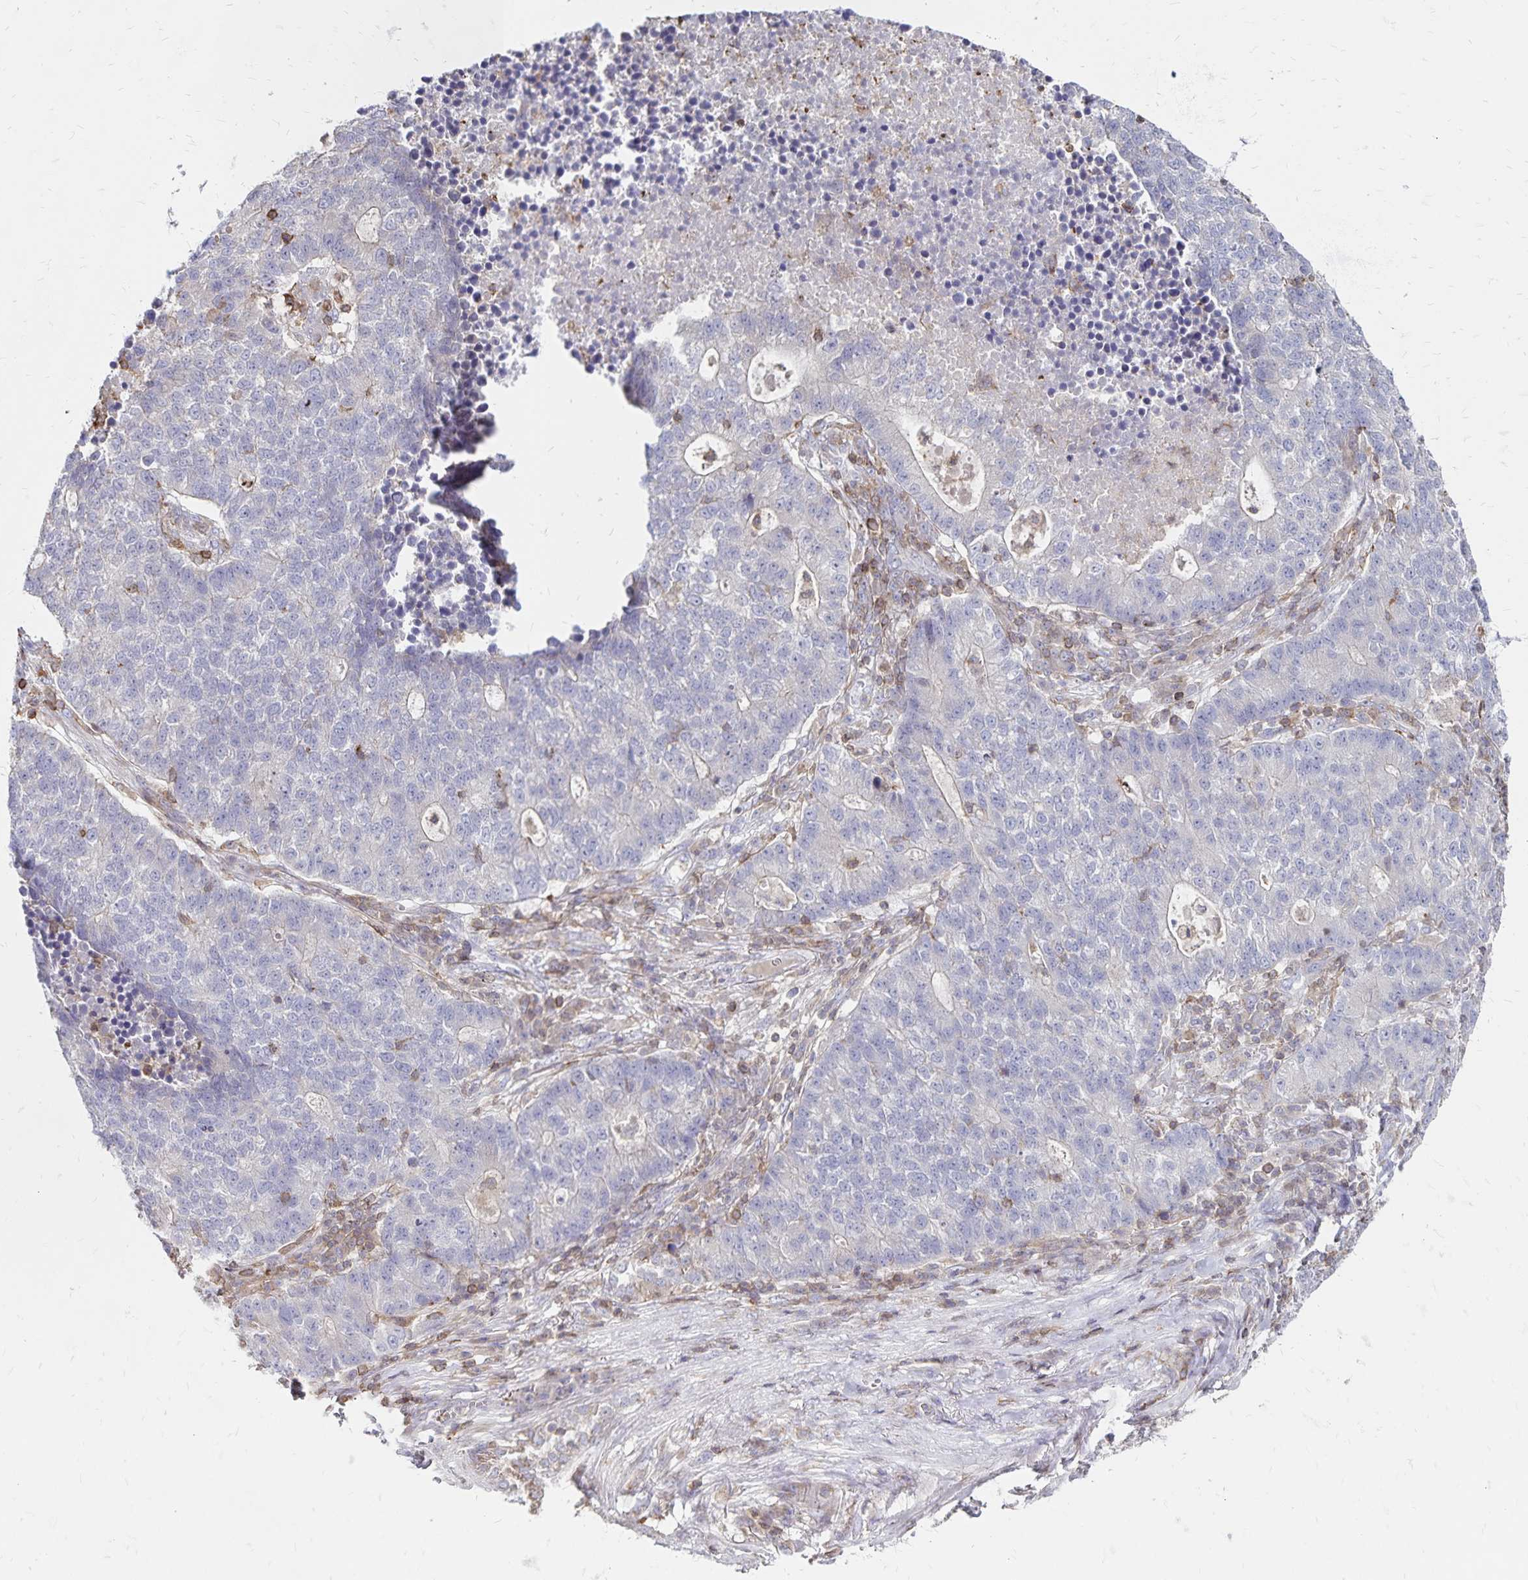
{"staining": {"intensity": "negative", "quantity": "none", "location": "none"}, "tissue": "lung cancer", "cell_type": "Tumor cells", "image_type": "cancer", "snomed": [{"axis": "morphology", "description": "Adenocarcinoma, NOS"}, {"axis": "topography", "description": "Lung"}], "caption": "High power microscopy micrograph of an immunohistochemistry micrograph of lung adenocarcinoma, revealing no significant expression in tumor cells.", "gene": "NAGPA", "patient": {"sex": "male", "age": 57}}